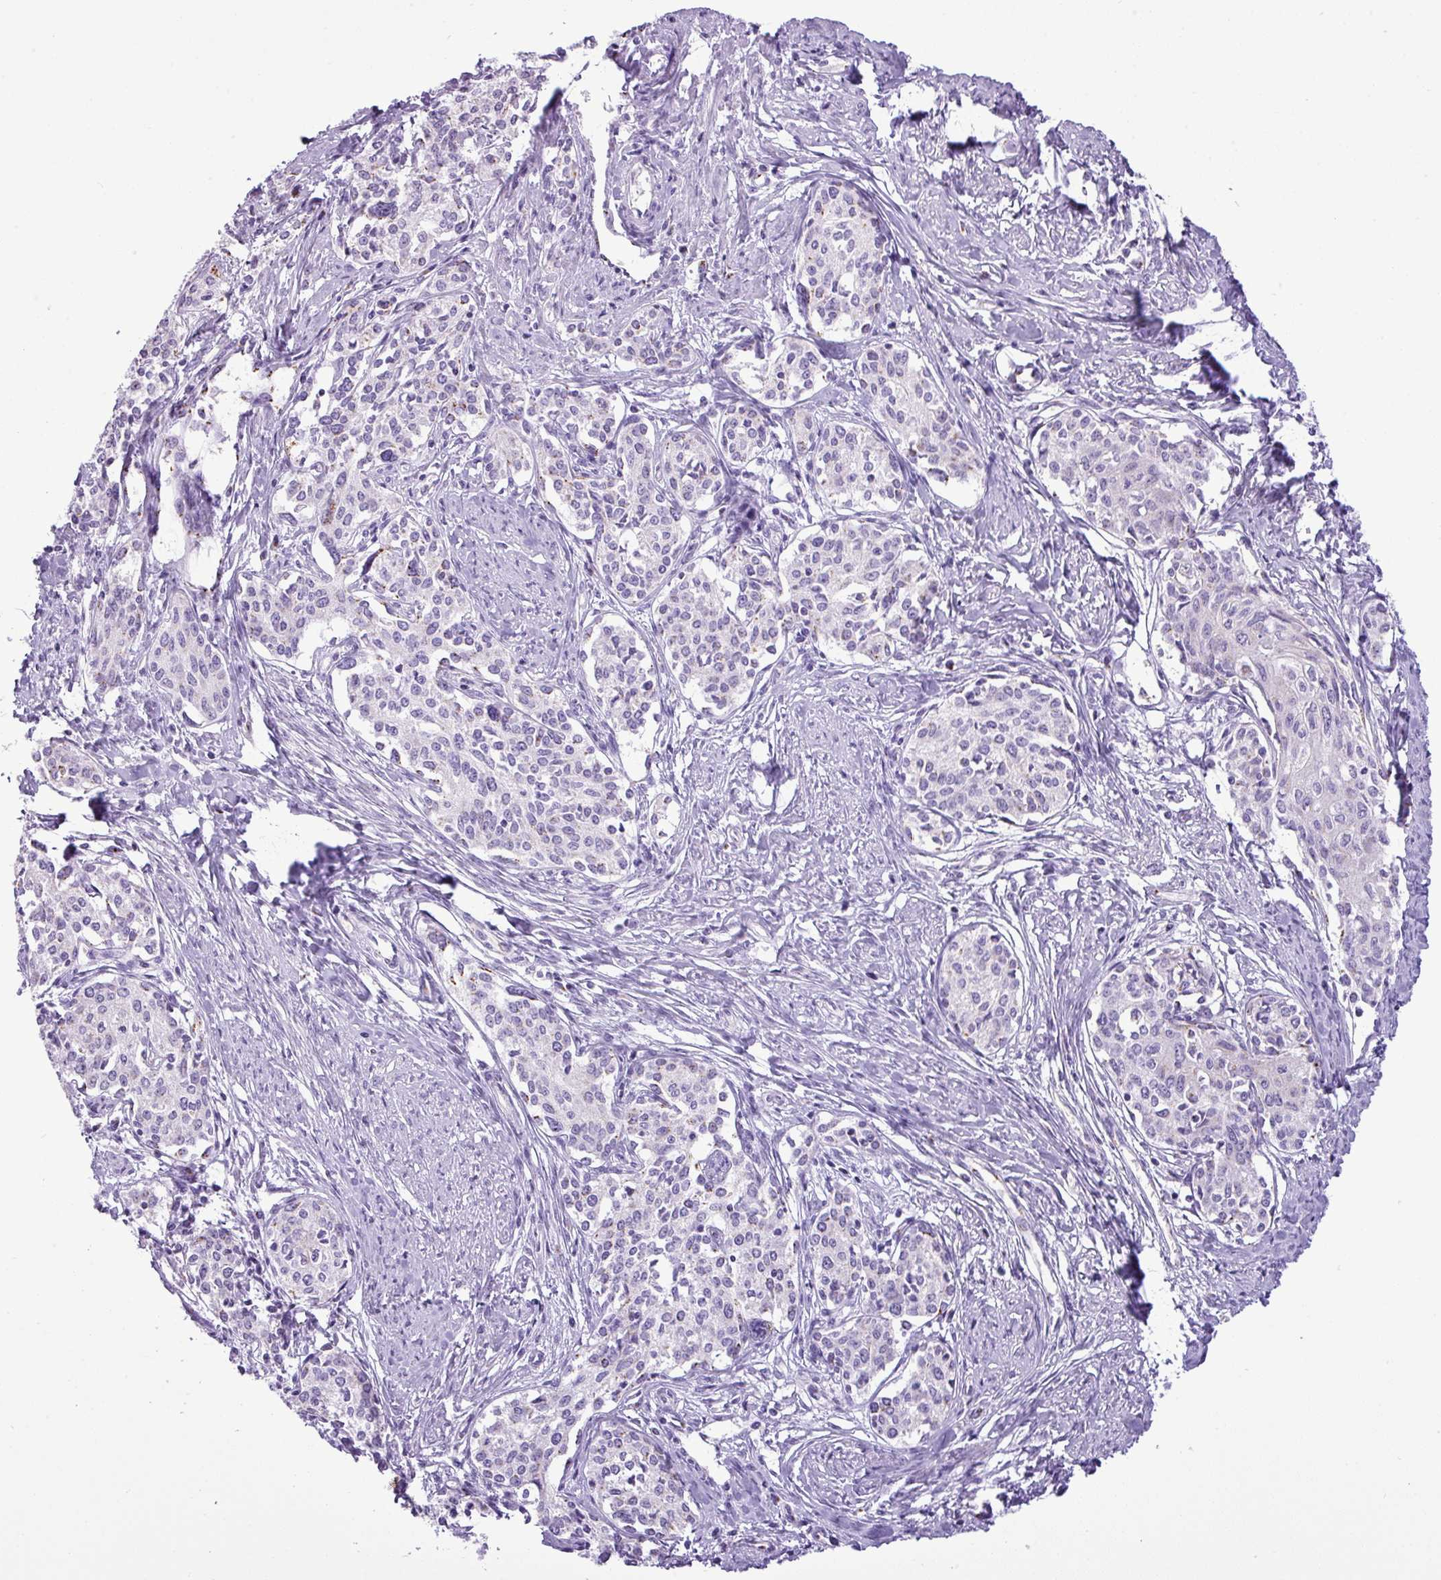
{"staining": {"intensity": "negative", "quantity": "none", "location": "none"}, "tissue": "cervical cancer", "cell_type": "Tumor cells", "image_type": "cancer", "snomed": [{"axis": "morphology", "description": "Squamous cell carcinoma, NOS"}, {"axis": "morphology", "description": "Adenocarcinoma, NOS"}, {"axis": "topography", "description": "Cervix"}], "caption": "Squamous cell carcinoma (cervical) was stained to show a protein in brown. There is no significant staining in tumor cells.", "gene": "FAM43A", "patient": {"sex": "female", "age": 52}}